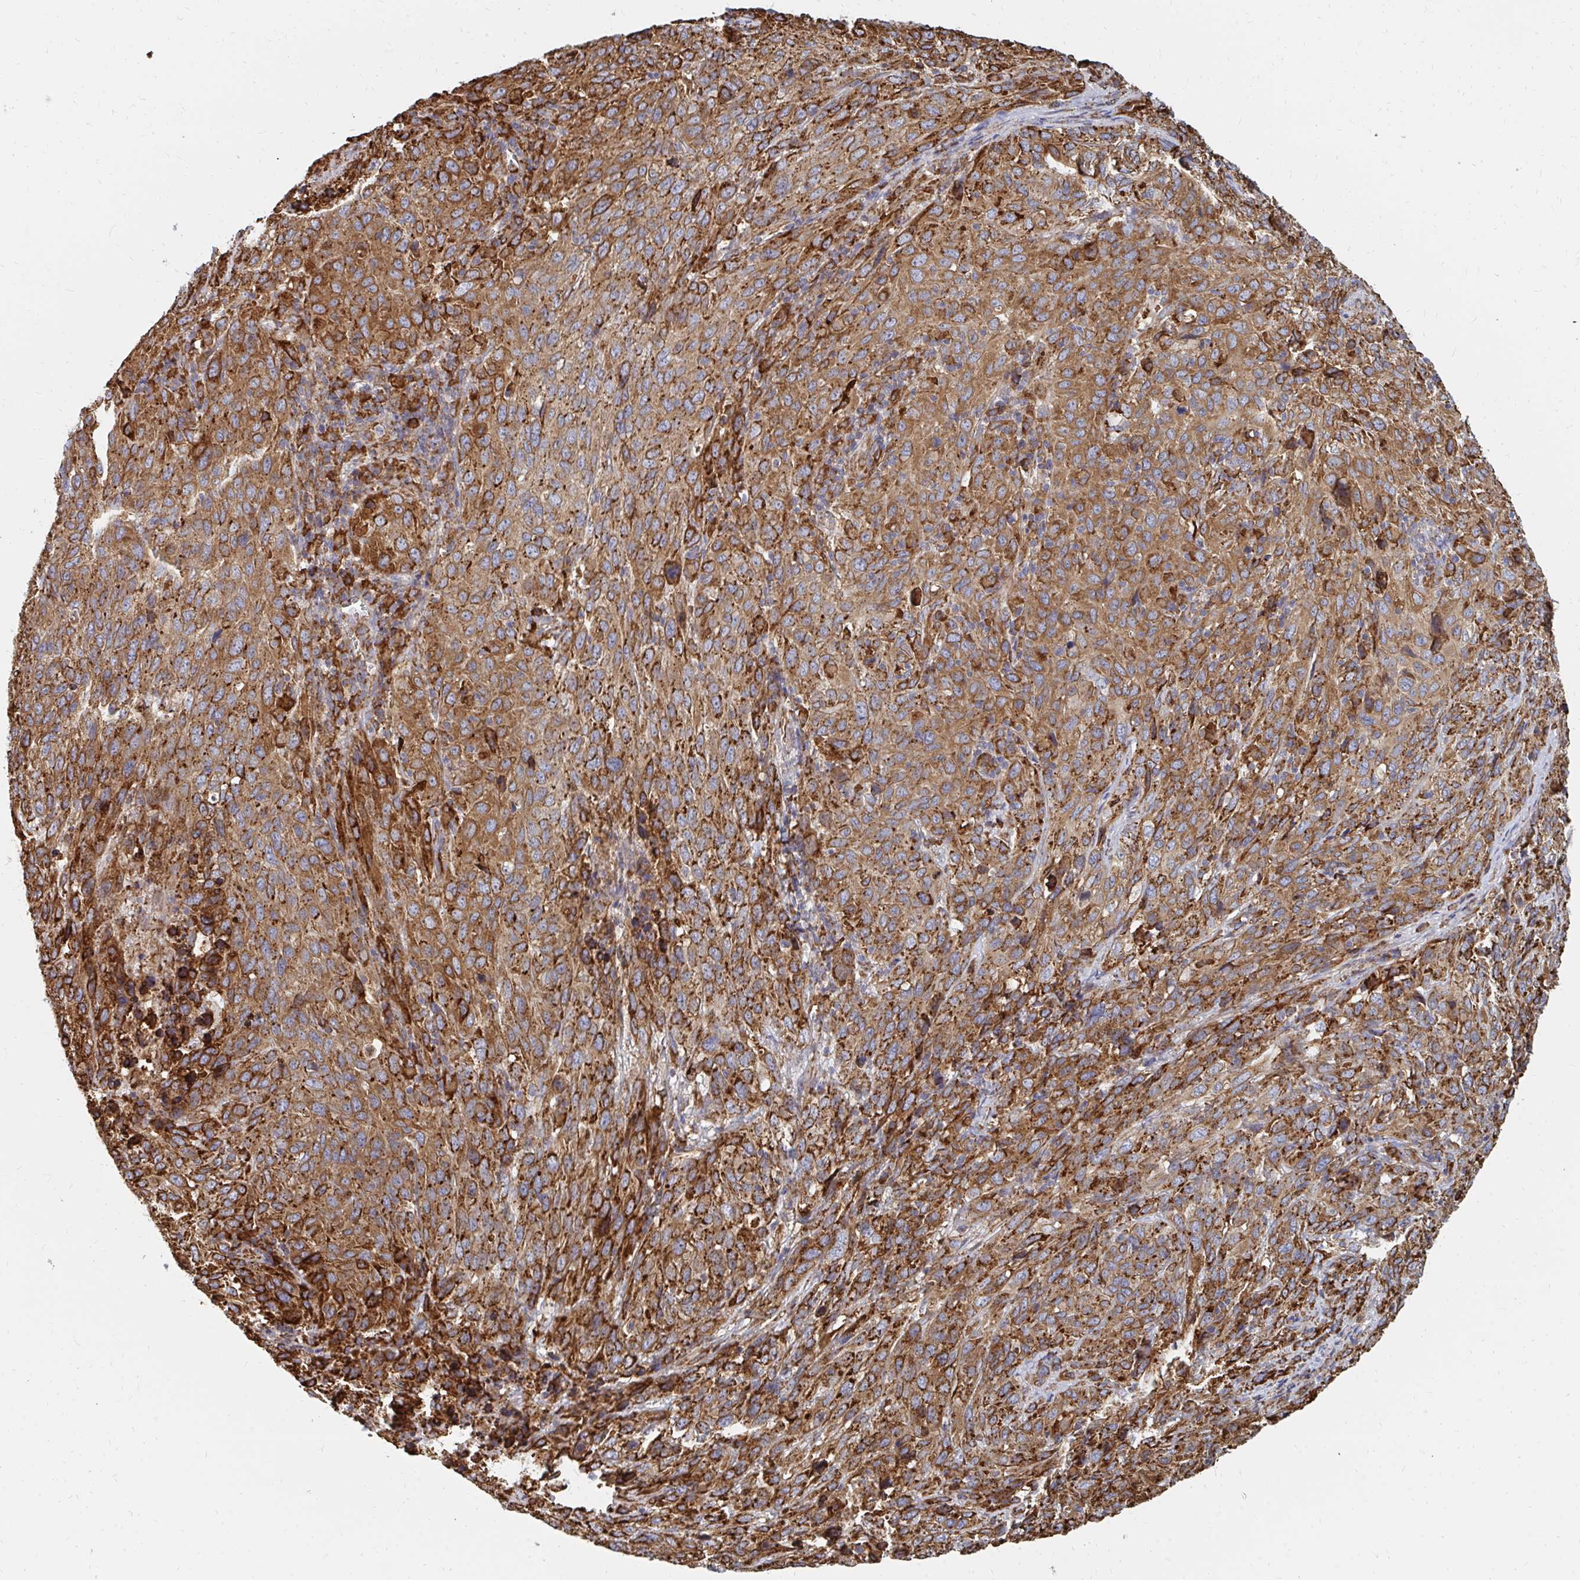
{"staining": {"intensity": "moderate", "quantity": ">75%", "location": "cytoplasmic/membranous"}, "tissue": "cervical cancer", "cell_type": "Tumor cells", "image_type": "cancer", "snomed": [{"axis": "morphology", "description": "Squamous cell carcinoma, NOS"}, {"axis": "topography", "description": "Cervix"}], "caption": "Protein staining shows moderate cytoplasmic/membranous positivity in about >75% of tumor cells in cervical cancer.", "gene": "PPP1R13L", "patient": {"sex": "female", "age": 51}}